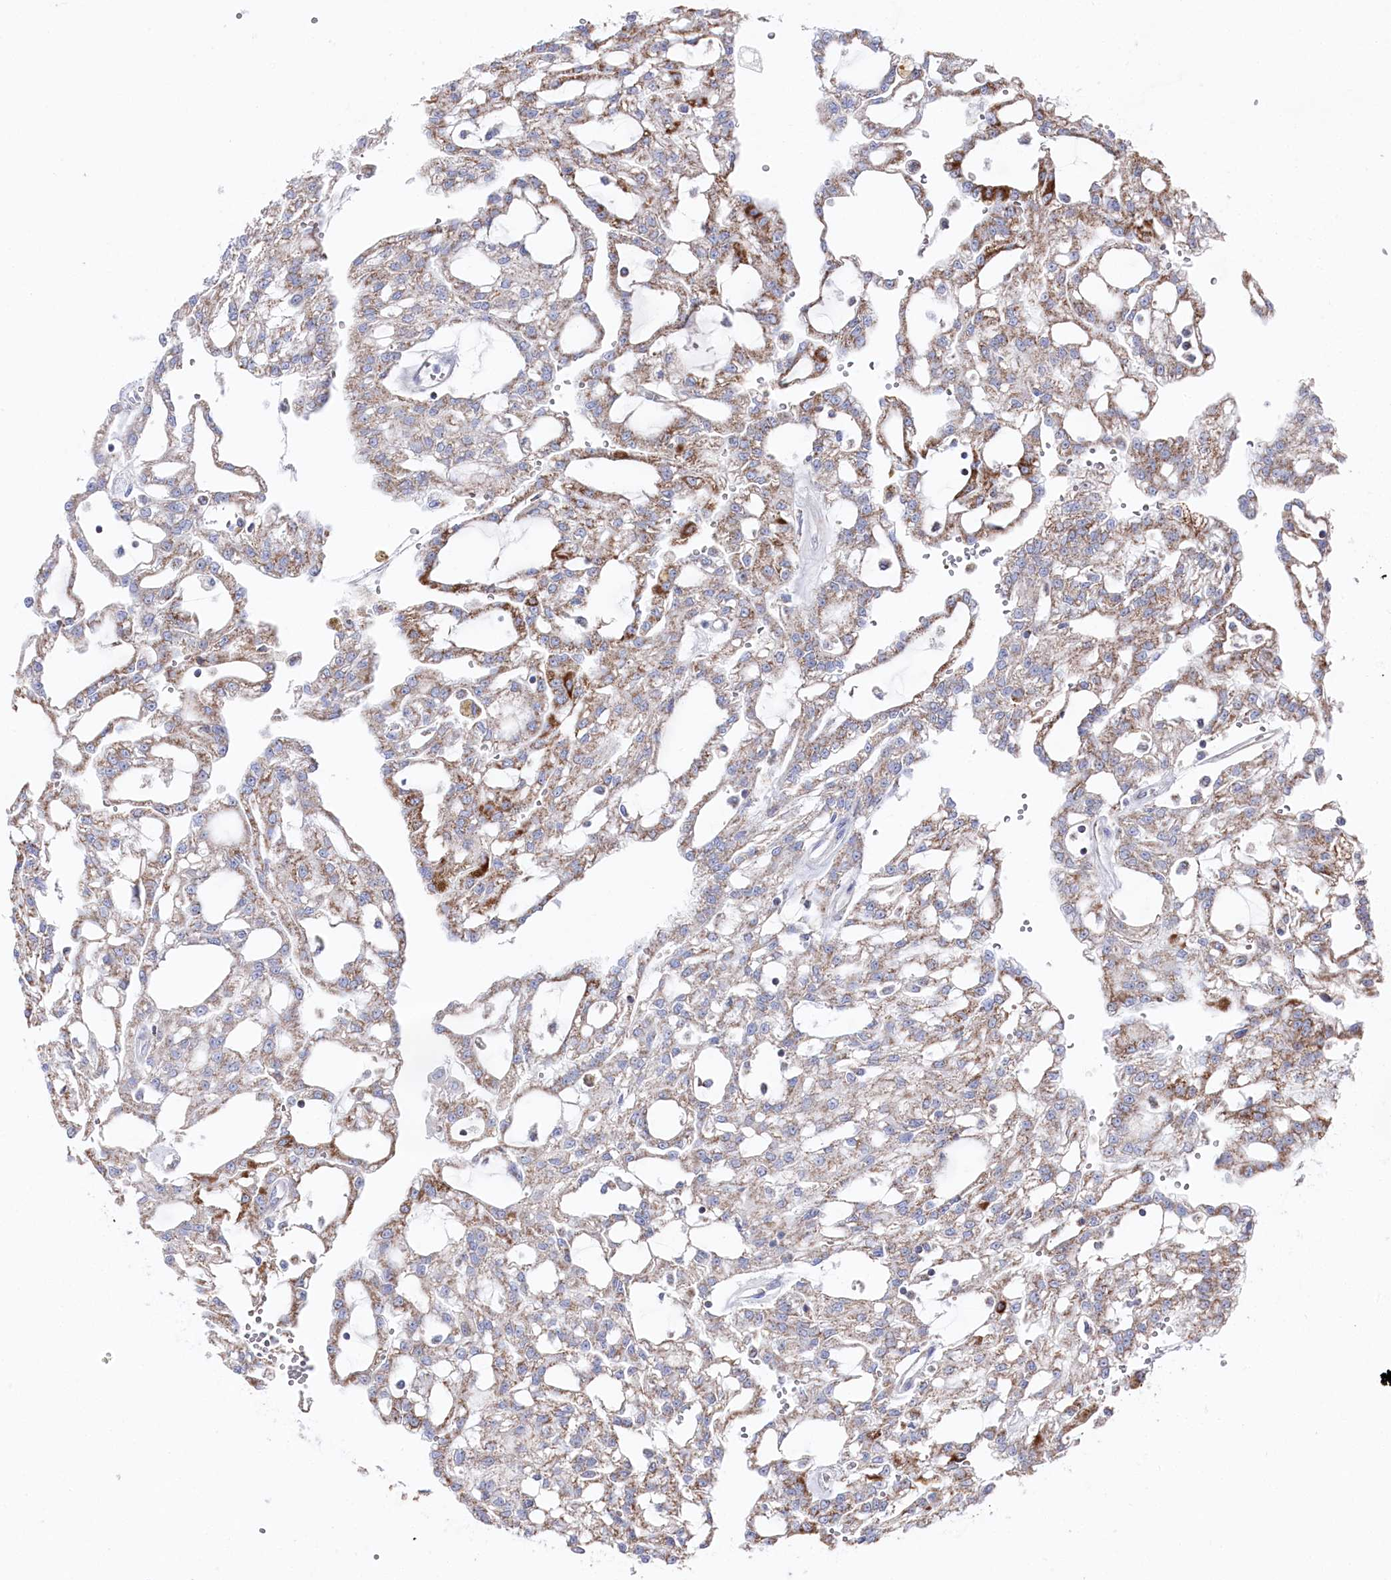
{"staining": {"intensity": "moderate", "quantity": ">75%", "location": "cytoplasmic/membranous"}, "tissue": "renal cancer", "cell_type": "Tumor cells", "image_type": "cancer", "snomed": [{"axis": "morphology", "description": "Adenocarcinoma, NOS"}, {"axis": "topography", "description": "Kidney"}], "caption": "Immunohistochemistry (IHC) histopathology image of neoplastic tissue: human renal cancer stained using IHC exhibits medium levels of moderate protein expression localized specifically in the cytoplasmic/membranous of tumor cells, appearing as a cytoplasmic/membranous brown color.", "gene": "GLS2", "patient": {"sex": "male", "age": 63}}